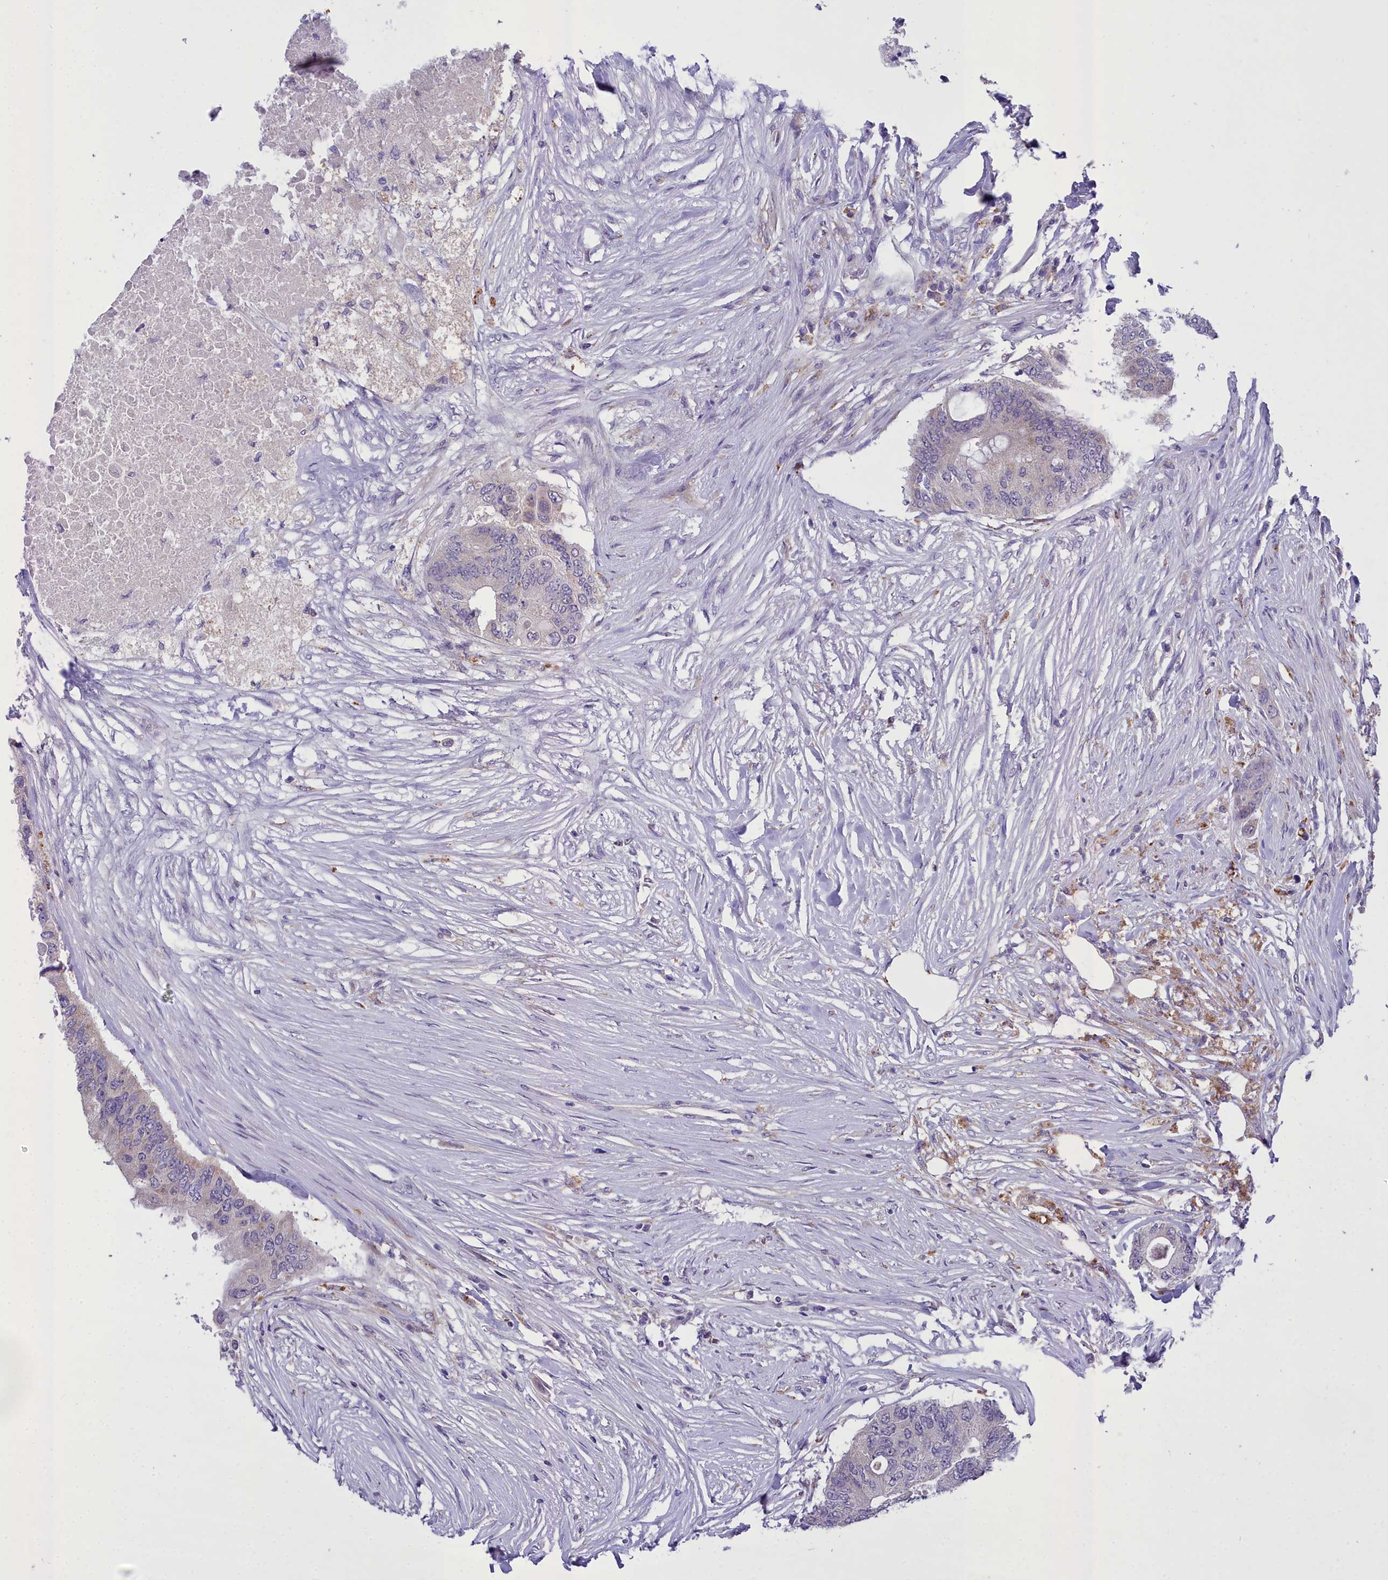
{"staining": {"intensity": "negative", "quantity": "none", "location": "none"}, "tissue": "colorectal cancer", "cell_type": "Tumor cells", "image_type": "cancer", "snomed": [{"axis": "morphology", "description": "Adenocarcinoma, NOS"}, {"axis": "topography", "description": "Colon"}], "caption": "Micrograph shows no protein staining in tumor cells of colorectal cancer (adenocarcinoma) tissue. (Brightfield microscopy of DAB immunohistochemistry at high magnification).", "gene": "MIIP", "patient": {"sex": "male", "age": 71}}